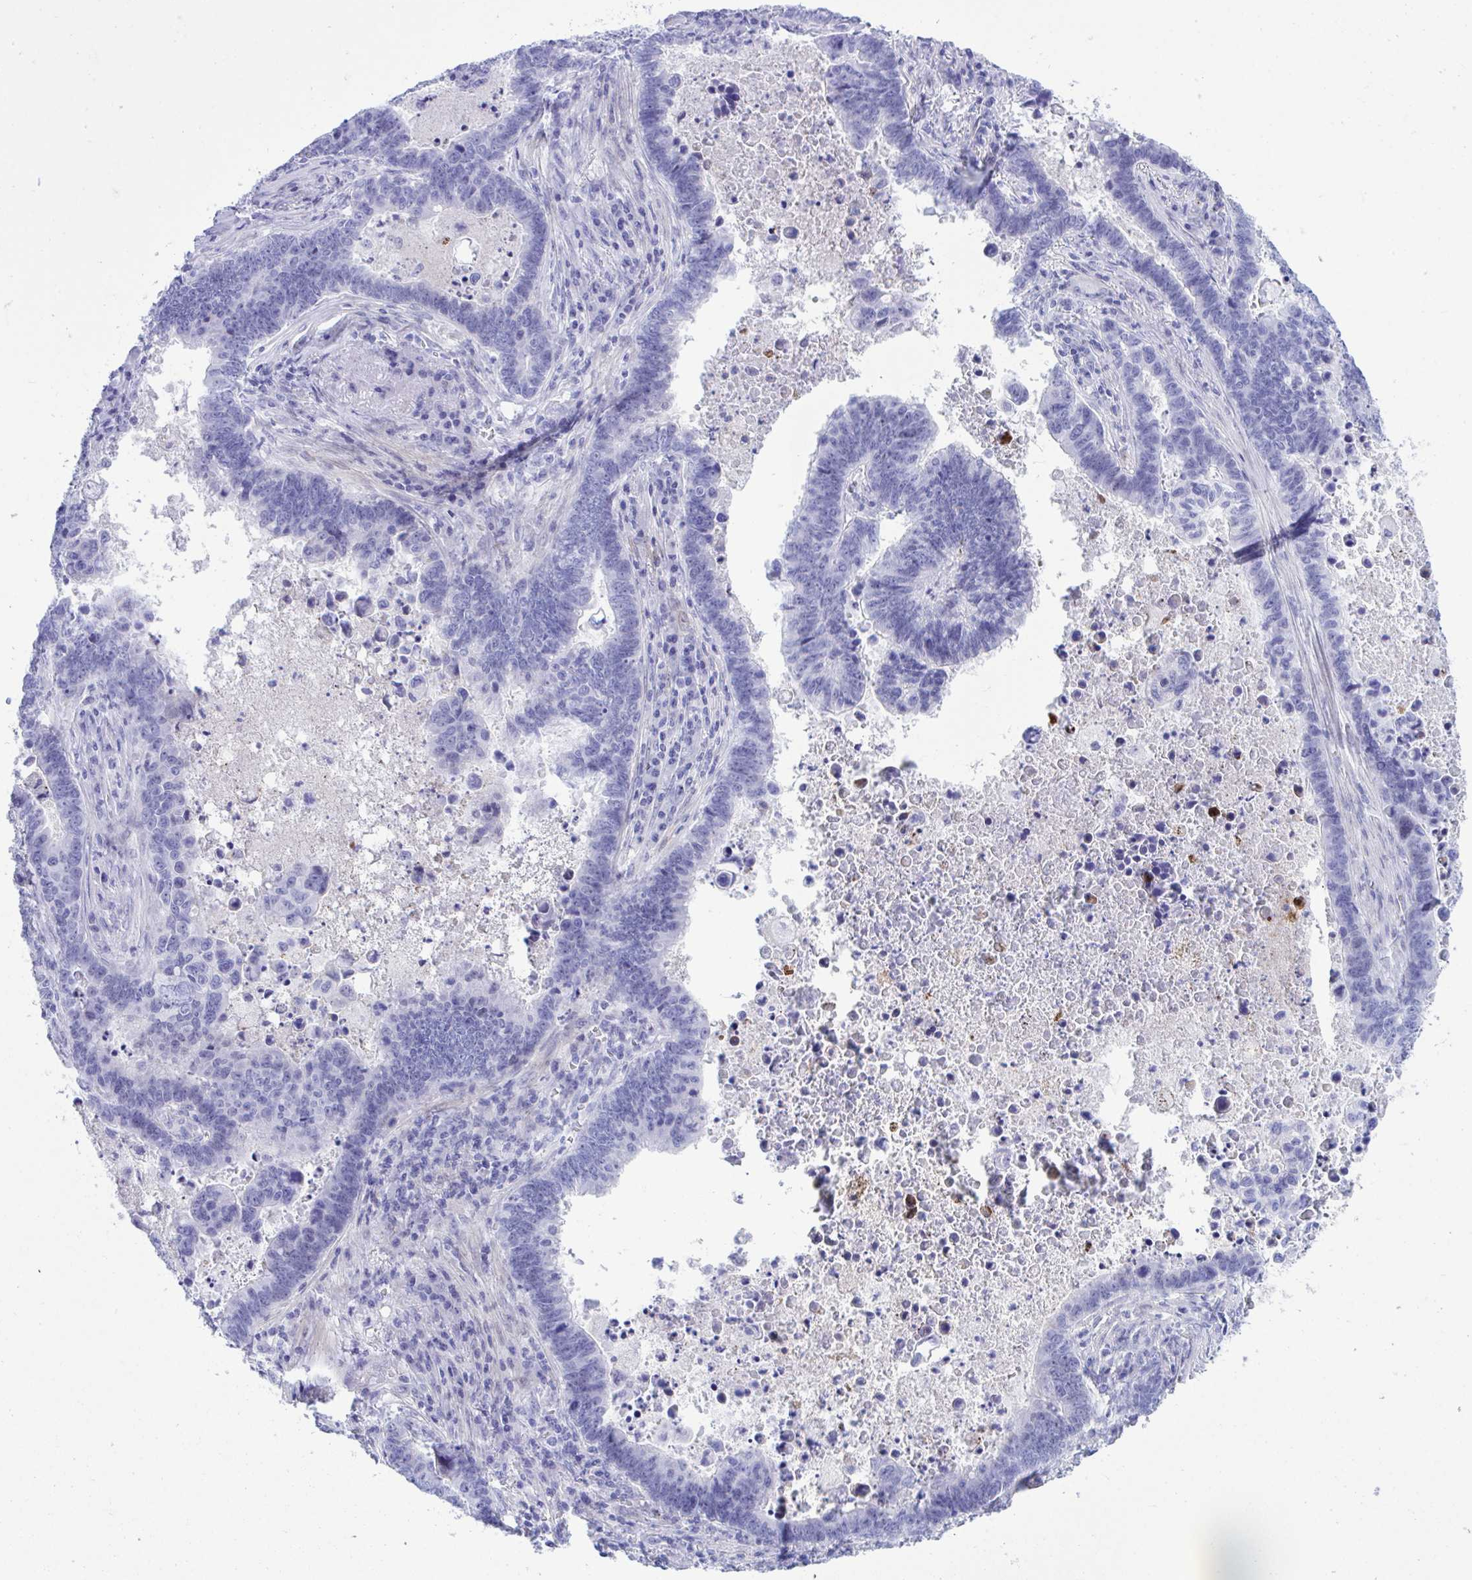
{"staining": {"intensity": "negative", "quantity": "none", "location": "none"}, "tissue": "lung cancer", "cell_type": "Tumor cells", "image_type": "cancer", "snomed": [{"axis": "morphology", "description": "Aneuploidy"}, {"axis": "morphology", "description": "Adenocarcinoma, NOS"}, {"axis": "morphology", "description": "Adenocarcinoma primary or metastatic"}, {"axis": "topography", "description": "Lung"}], "caption": "This is an immunohistochemistry micrograph of adenocarcinoma primary or metastatic (lung). There is no positivity in tumor cells.", "gene": "BEX5", "patient": {"sex": "female", "age": 75}}